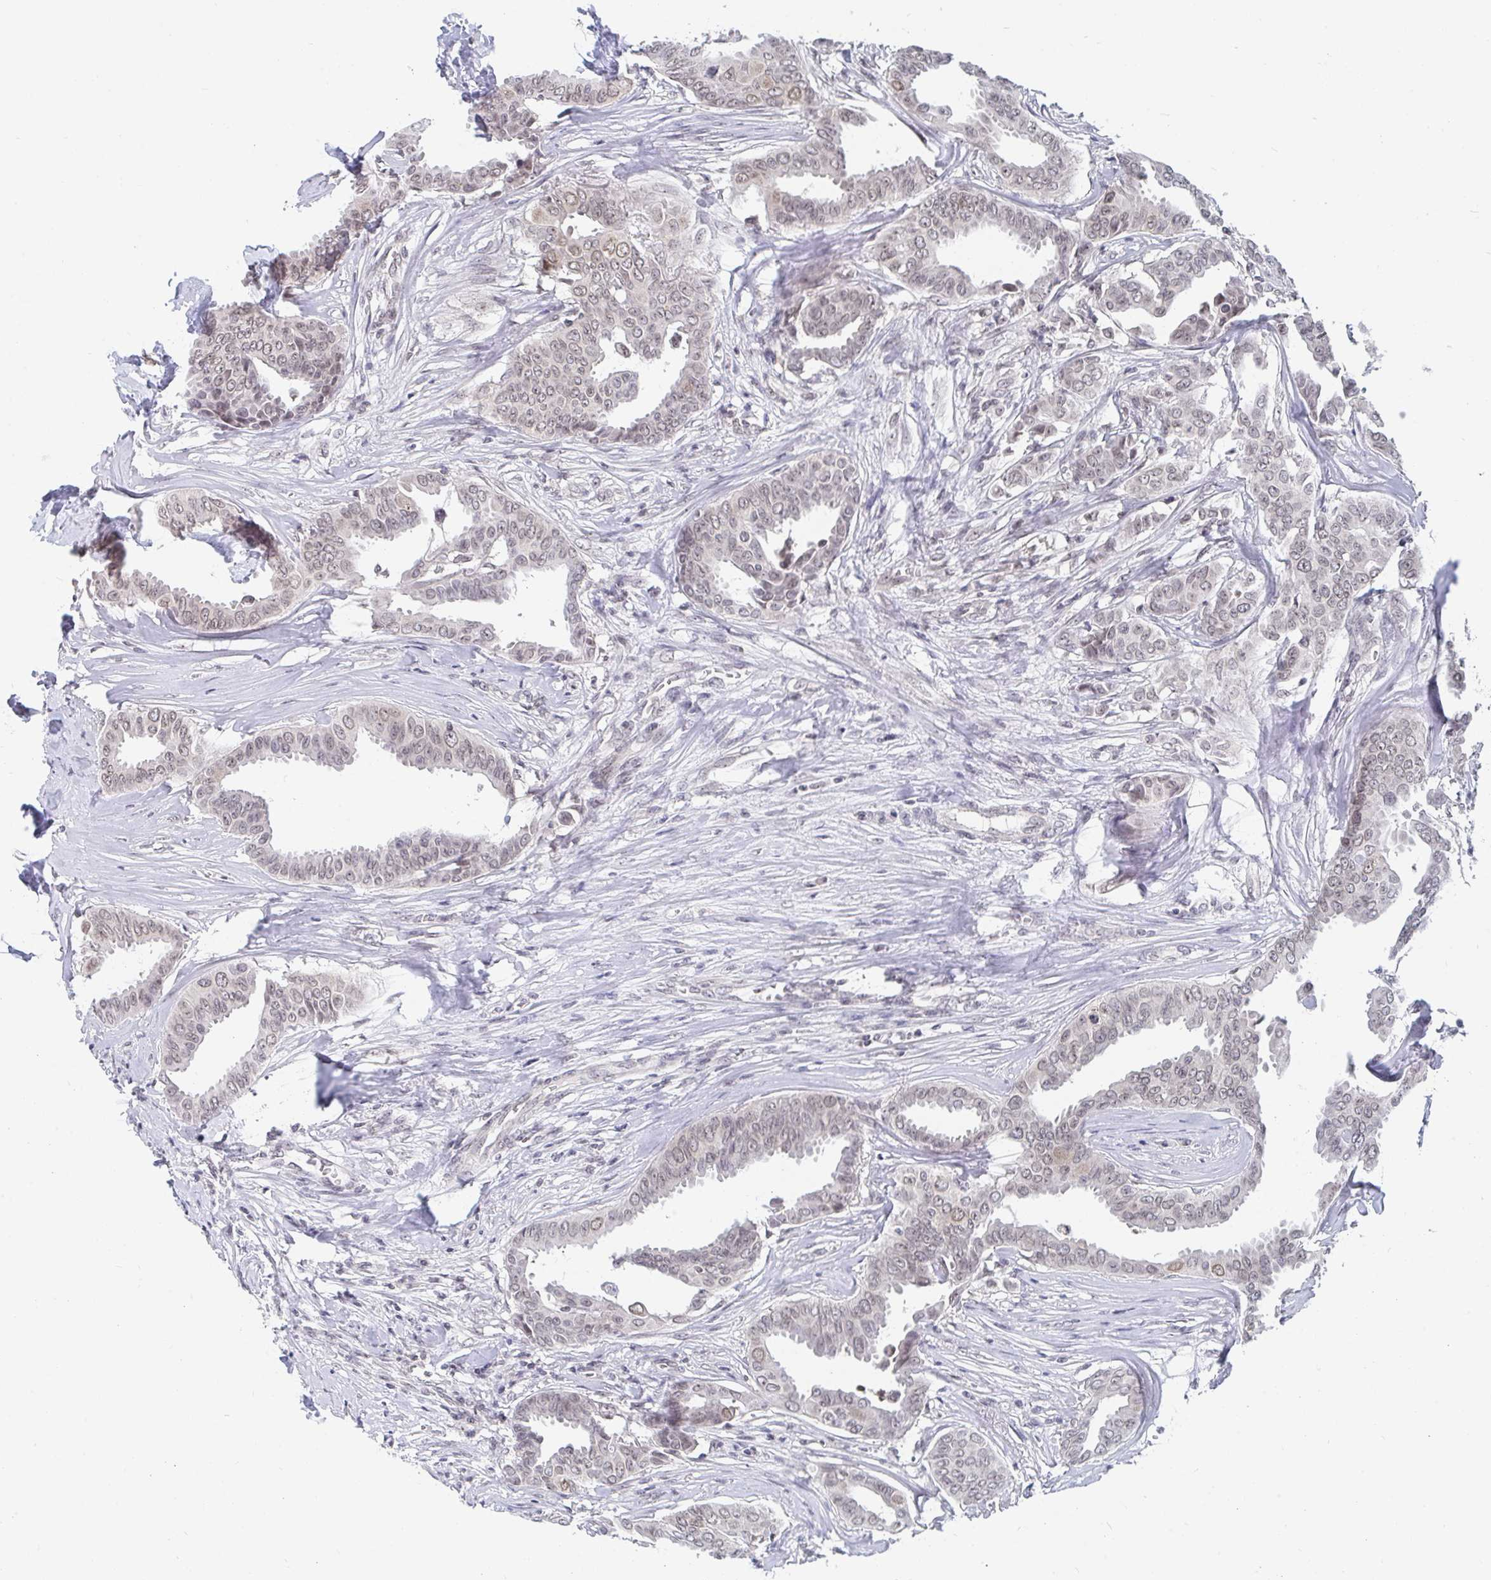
{"staining": {"intensity": "weak", "quantity": "<25%", "location": "nuclear"}, "tissue": "breast cancer", "cell_type": "Tumor cells", "image_type": "cancer", "snomed": [{"axis": "morphology", "description": "Duct carcinoma"}, {"axis": "topography", "description": "Breast"}], "caption": "An immunohistochemistry (IHC) histopathology image of breast intraductal carcinoma is shown. There is no staining in tumor cells of breast intraductal carcinoma. Nuclei are stained in blue.", "gene": "TRIP12", "patient": {"sex": "female", "age": 45}}